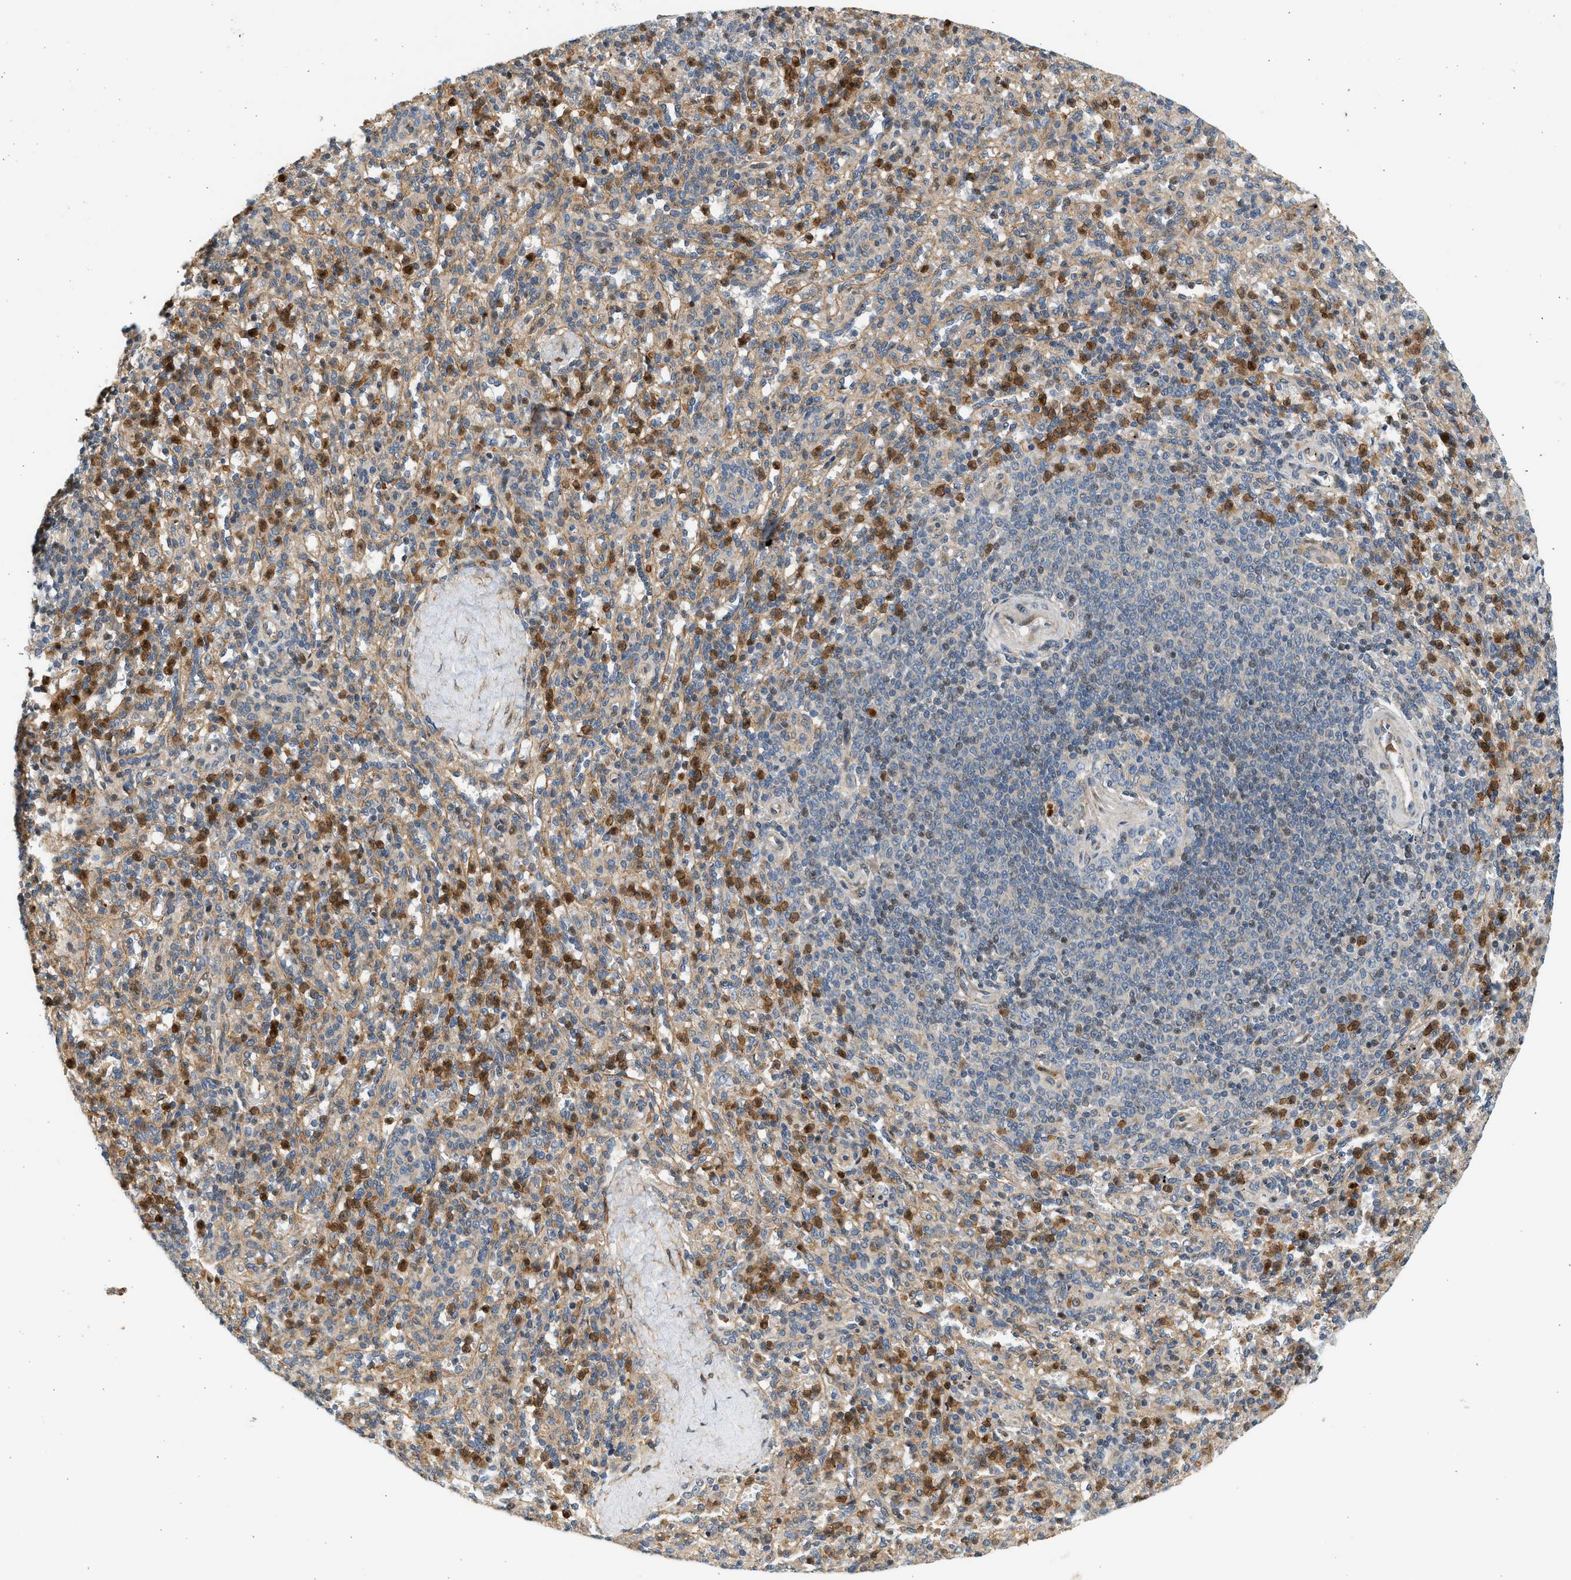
{"staining": {"intensity": "moderate", "quantity": "25%-75%", "location": "cytoplasmic/membranous"}, "tissue": "spleen", "cell_type": "Cells in red pulp", "image_type": "normal", "snomed": [{"axis": "morphology", "description": "Normal tissue, NOS"}, {"axis": "topography", "description": "Spleen"}], "caption": "Immunohistochemistry (IHC) staining of unremarkable spleen, which exhibits medium levels of moderate cytoplasmic/membranous positivity in about 25%-75% of cells in red pulp indicating moderate cytoplasmic/membranous protein positivity. The staining was performed using DAB (brown) for protein detection and nuclei were counterstained in hematoxylin (blue).", "gene": "NRSN2", "patient": {"sex": "male", "age": 36}}